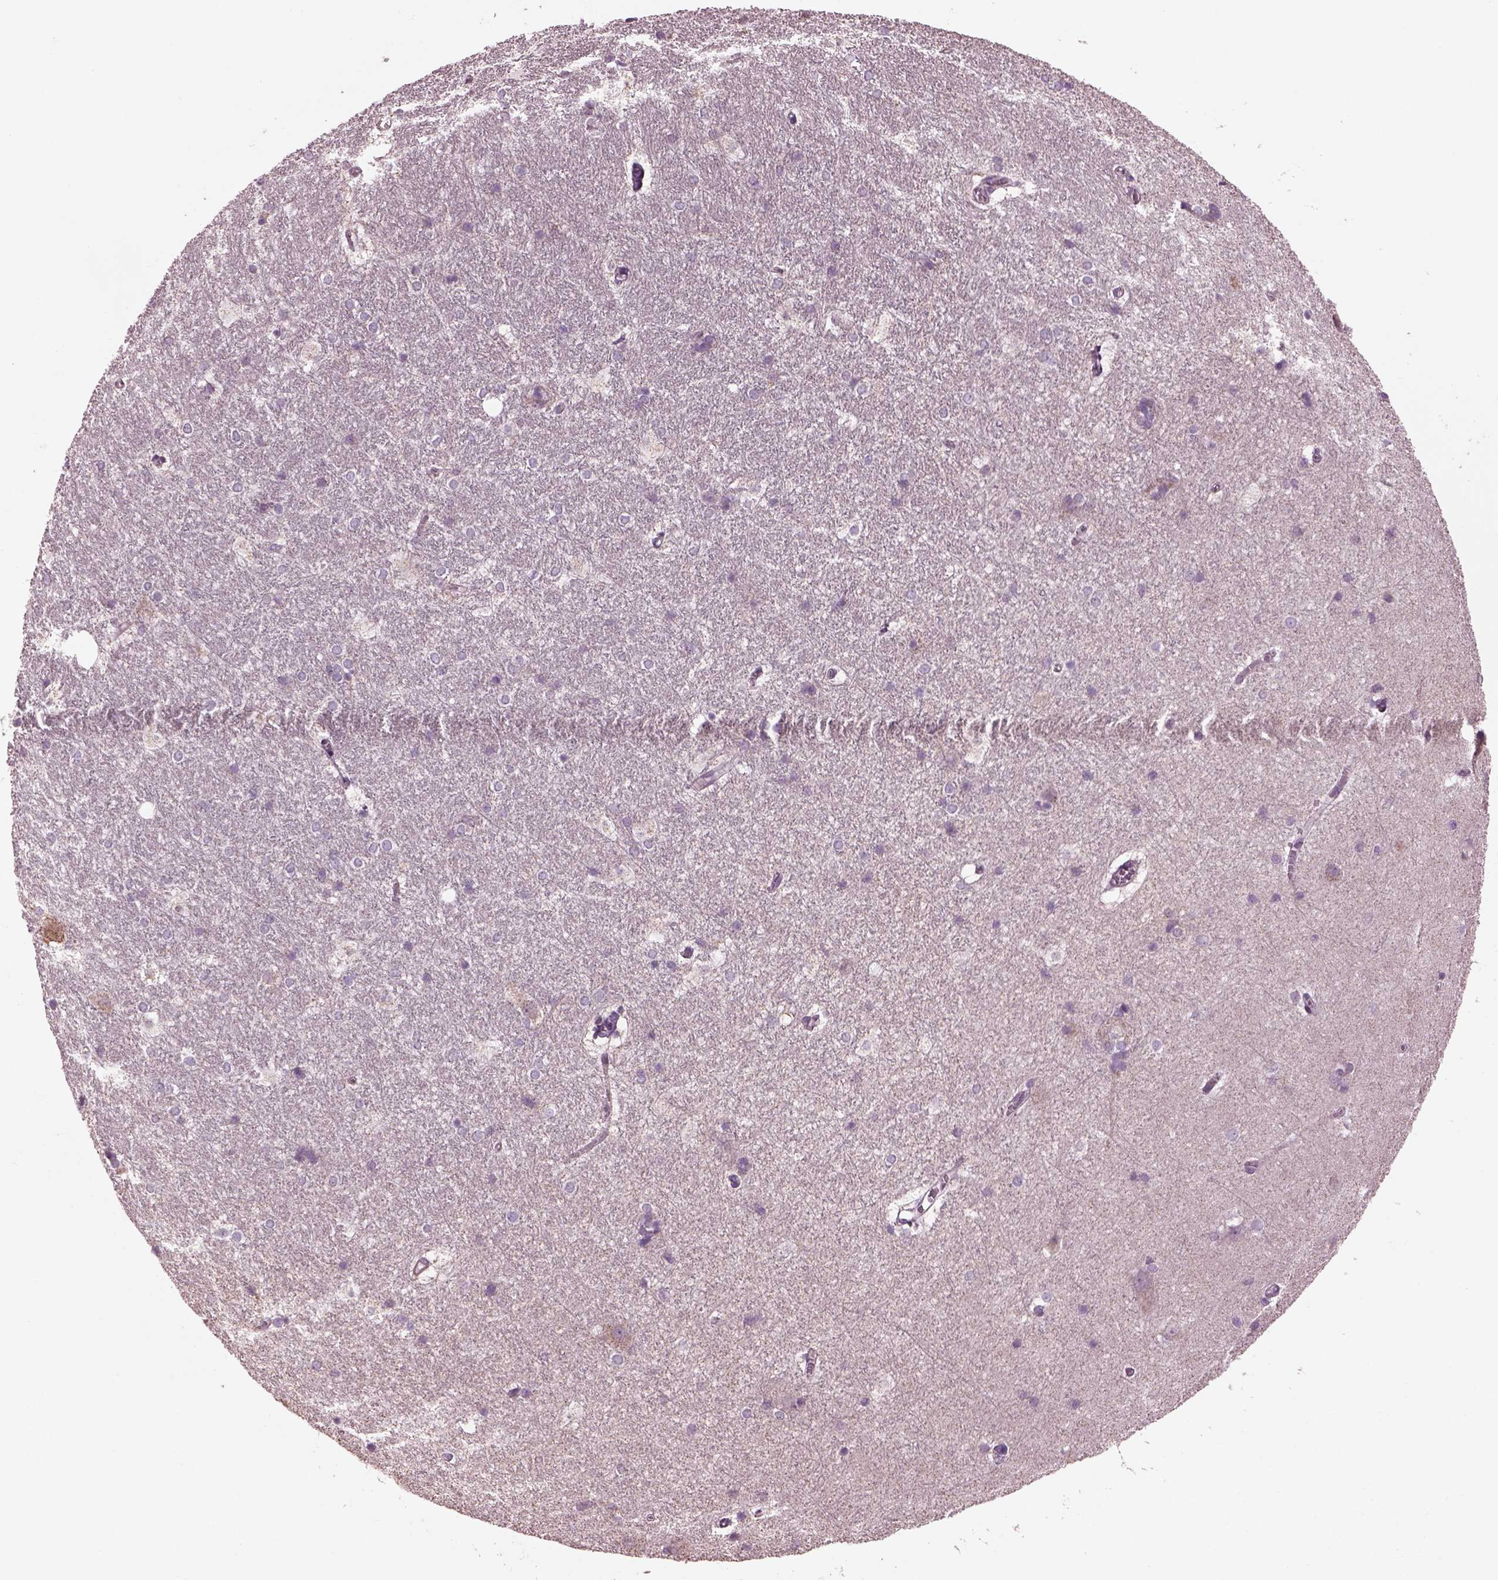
{"staining": {"intensity": "negative", "quantity": "none", "location": "none"}, "tissue": "hippocampus", "cell_type": "Glial cells", "image_type": "normal", "snomed": [{"axis": "morphology", "description": "Normal tissue, NOS"}, {"axis": "topography", "description": "Cerebral cortex"}, {"axis": "topography", "description": "Hippocampus"}], "caption": "This is an IHC histopathology image of benign hippocampus. There is no positivity in glial cells.", "gene": "SPATA7", "patient": {"sex": "female", "age": 19}}